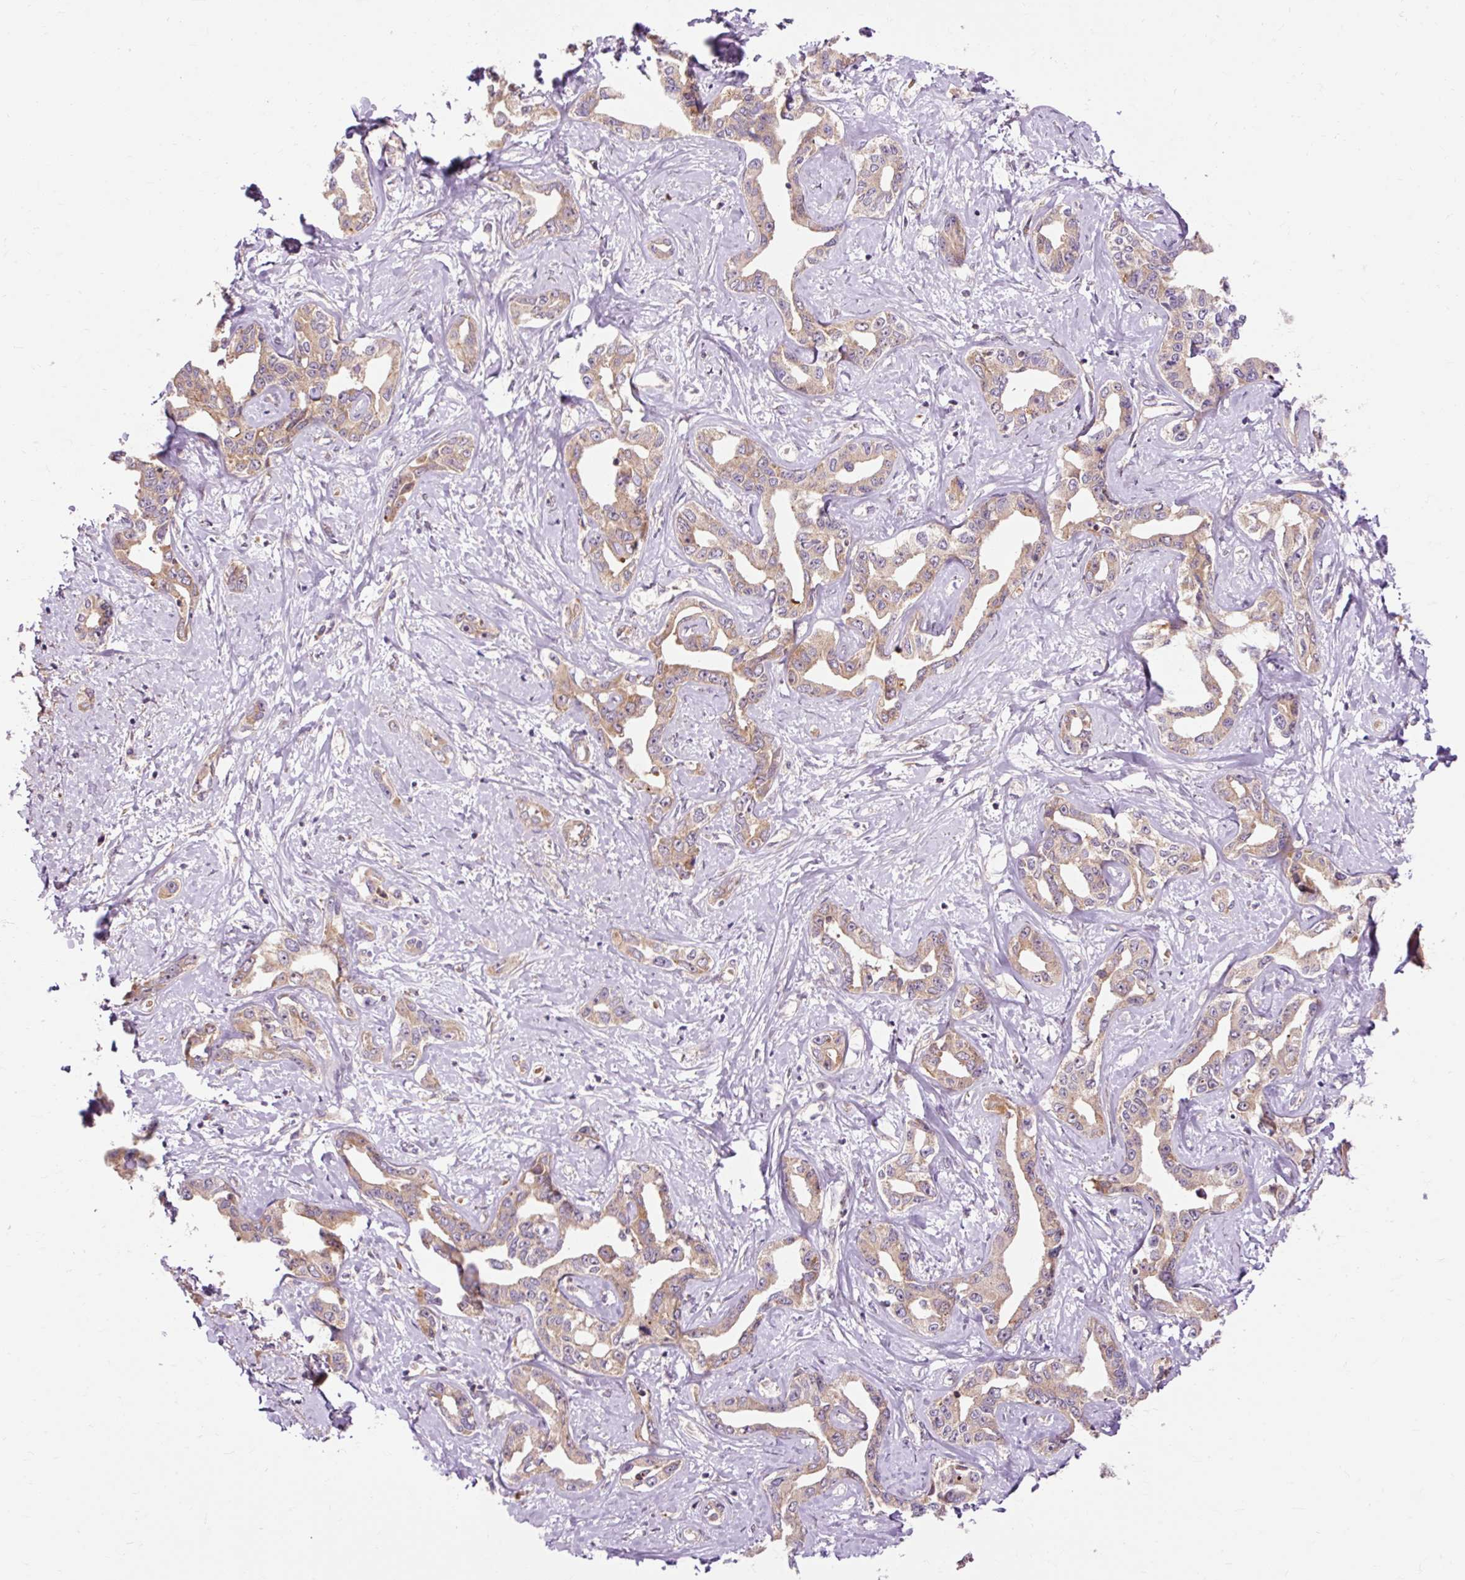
{"staining": {"intensity": "weak", "quantity": ">75%", "location": "cytoplasmic/membranous"}, "tissue": "liver cancer", "cell_type": "Tumor cells", "image_type": "cancer", "snomed": [{"axis": "morphology", "description": "Cholangiocarcinoma"}, {"axis": "topography", "description": "Liver"}], "caption": "A high-resolution image shows immunohistochemistry (IHC) staining of cholangiocarcinoma (liver), which displays weak cytoplasmic/membranous staining in approximately >75% of tumor cells.", "gene": "RIPOR3", "patient": {"sex": "male", "age": 59}}